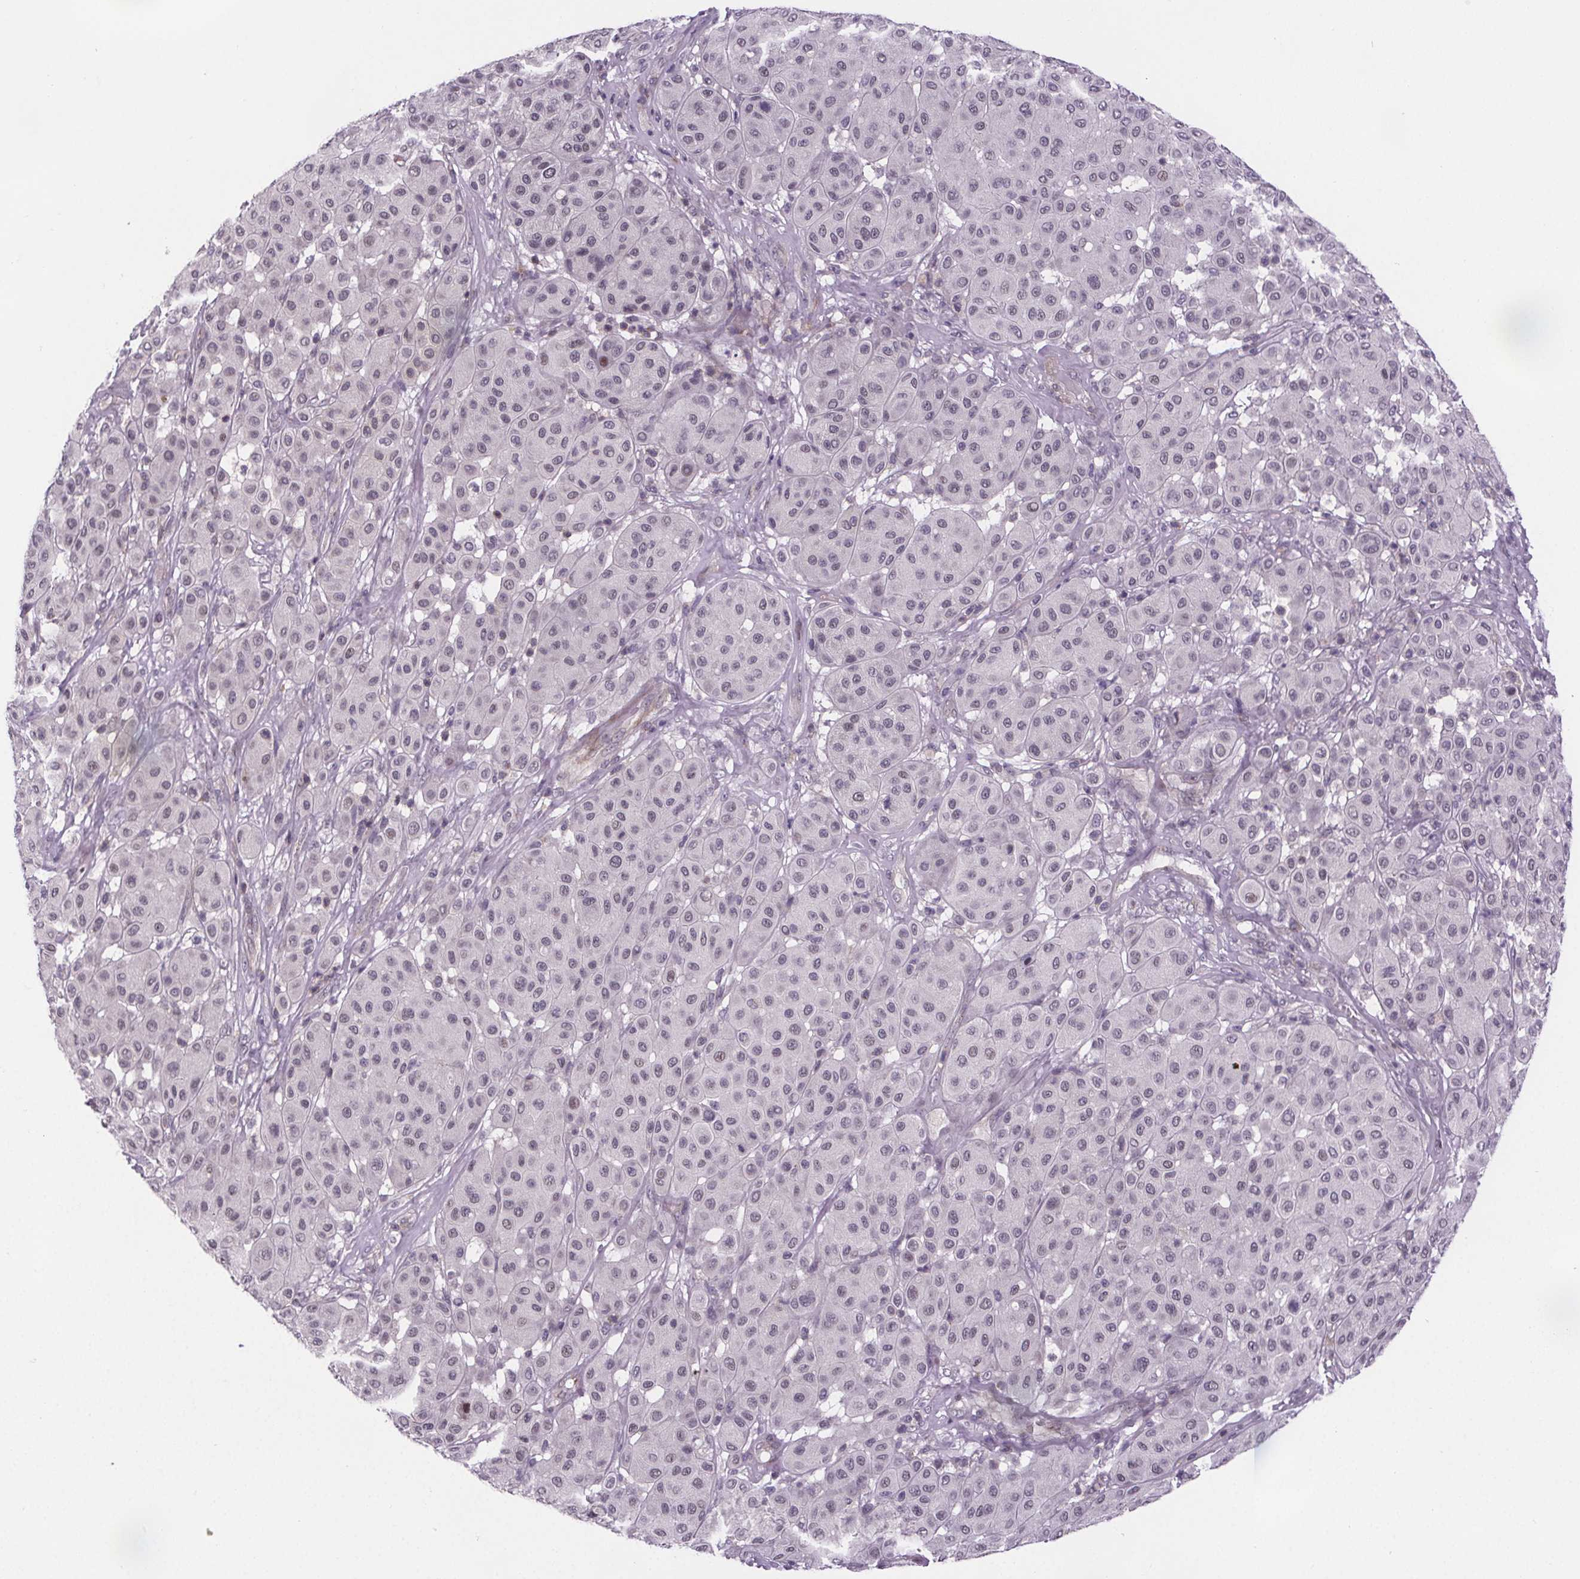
{"staining": {"intensity": "negative", "quantity": "none", "location": "none"}, "tissue": "melanoma", "cell_type": "Tumor cells", "image_type": "cancer", "snomed": [{"axis": "morphology", "description": "Malignant melanoma, Metastatic site"}, {"axis": "topography", "description": "Smooth muscle"}], "caption": "Tumor cells show no significant protein positivity in malignant melanoma (metastatic site).", "gene": "TTC12", "patient": {"sex": "male", "age": 41}}